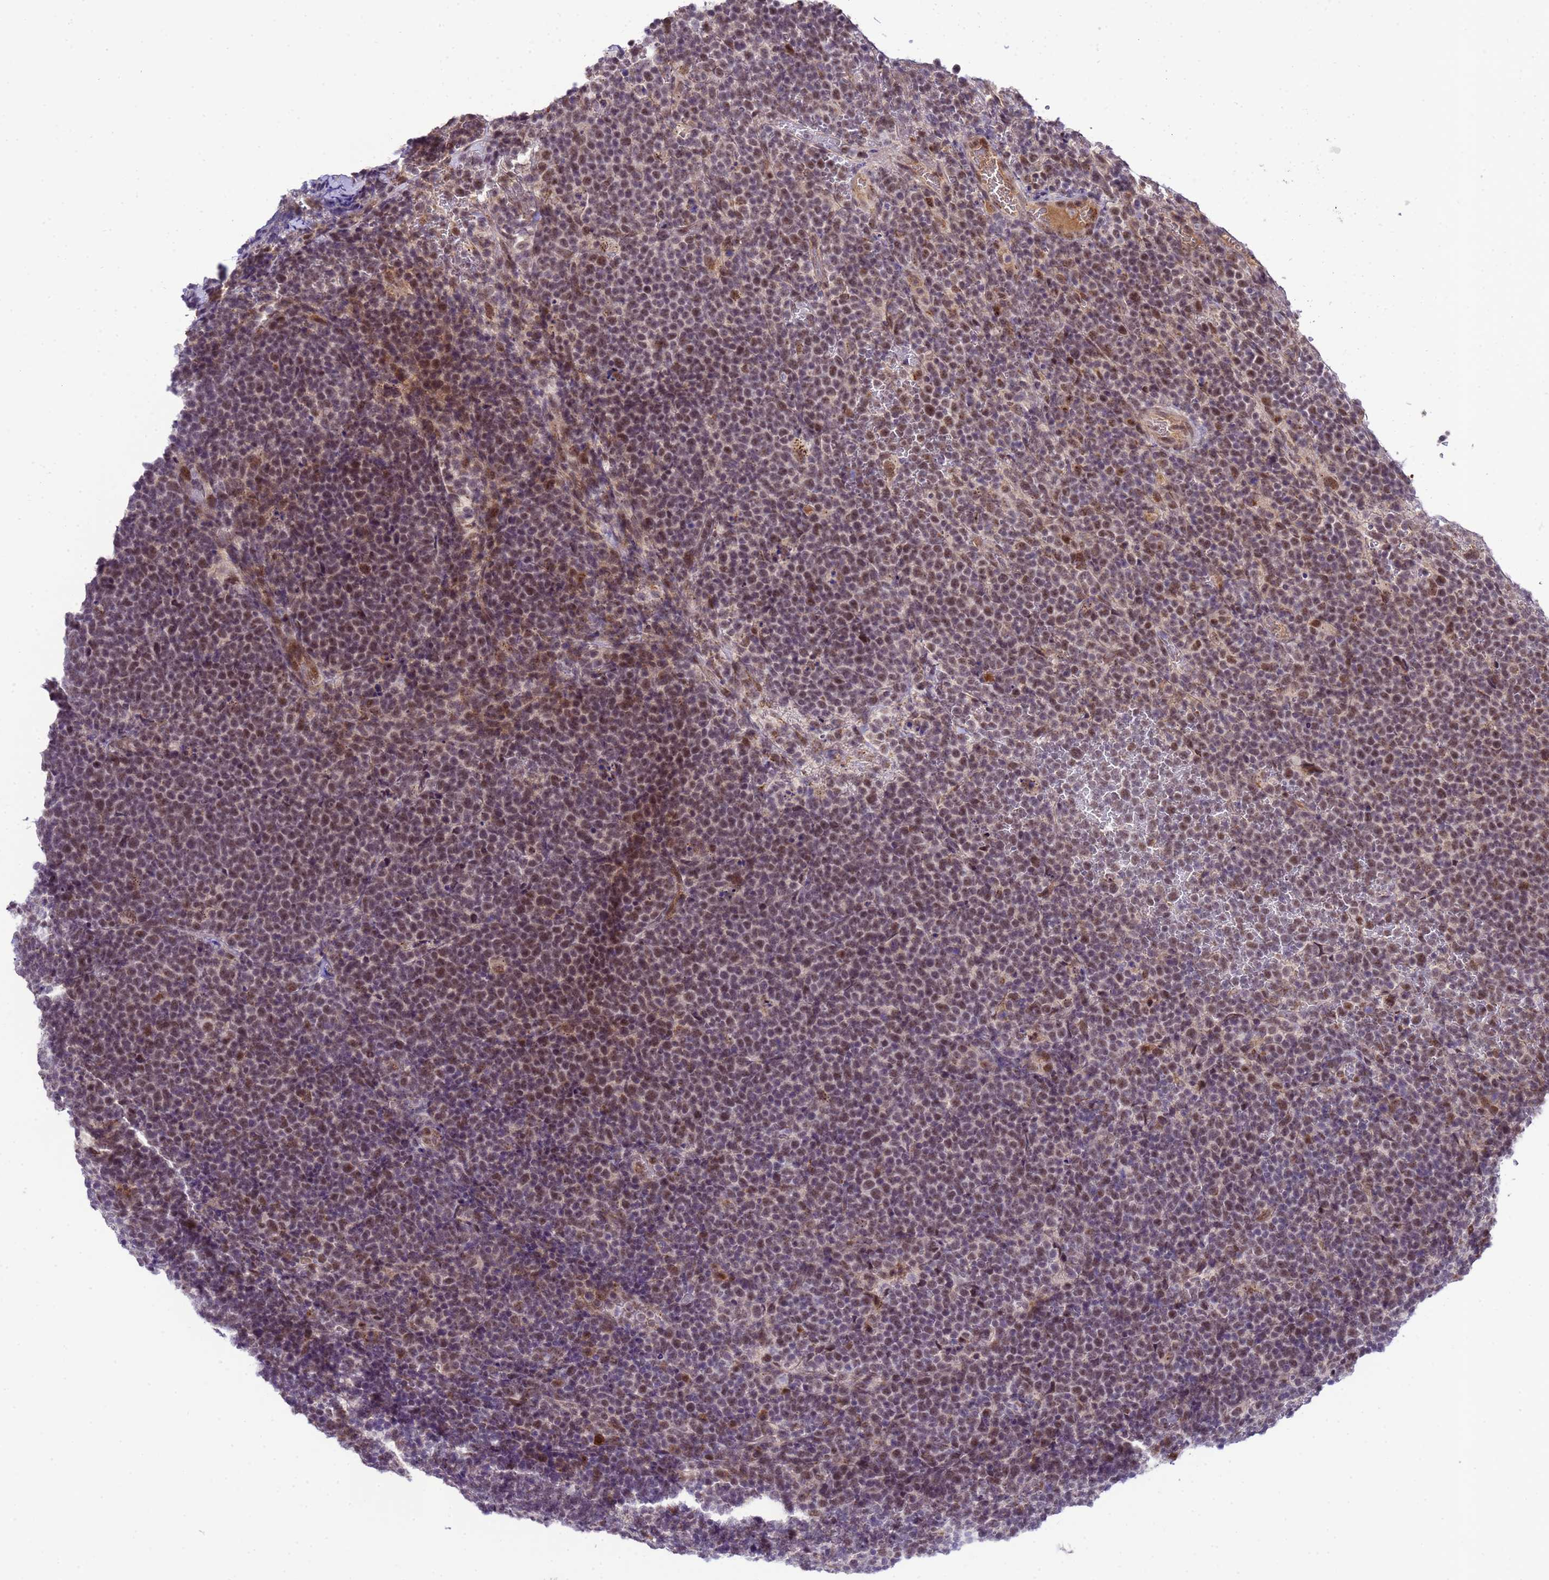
{"staining": {"intensity": "moderate", "quantity": "25%-75%", "location": "nuclear"}, "tissue": "lymphoma", "cell_type": "Tumor cells", "image_type": "cancer", "snomed": [{"axis": "morphology", "description": "Malignant lymphoma, non-Hodgkin's type, High grade"}, {"axis": "topography", "description": "Lymph node"}], "caption": "This is an image of immunohistochemistry (IHC) staining of lymphoma, which shows moderate staining in the nuclear of tumor cells.", "gene": "C19orf47", "patient": {"sex": "male", "age": 61}}